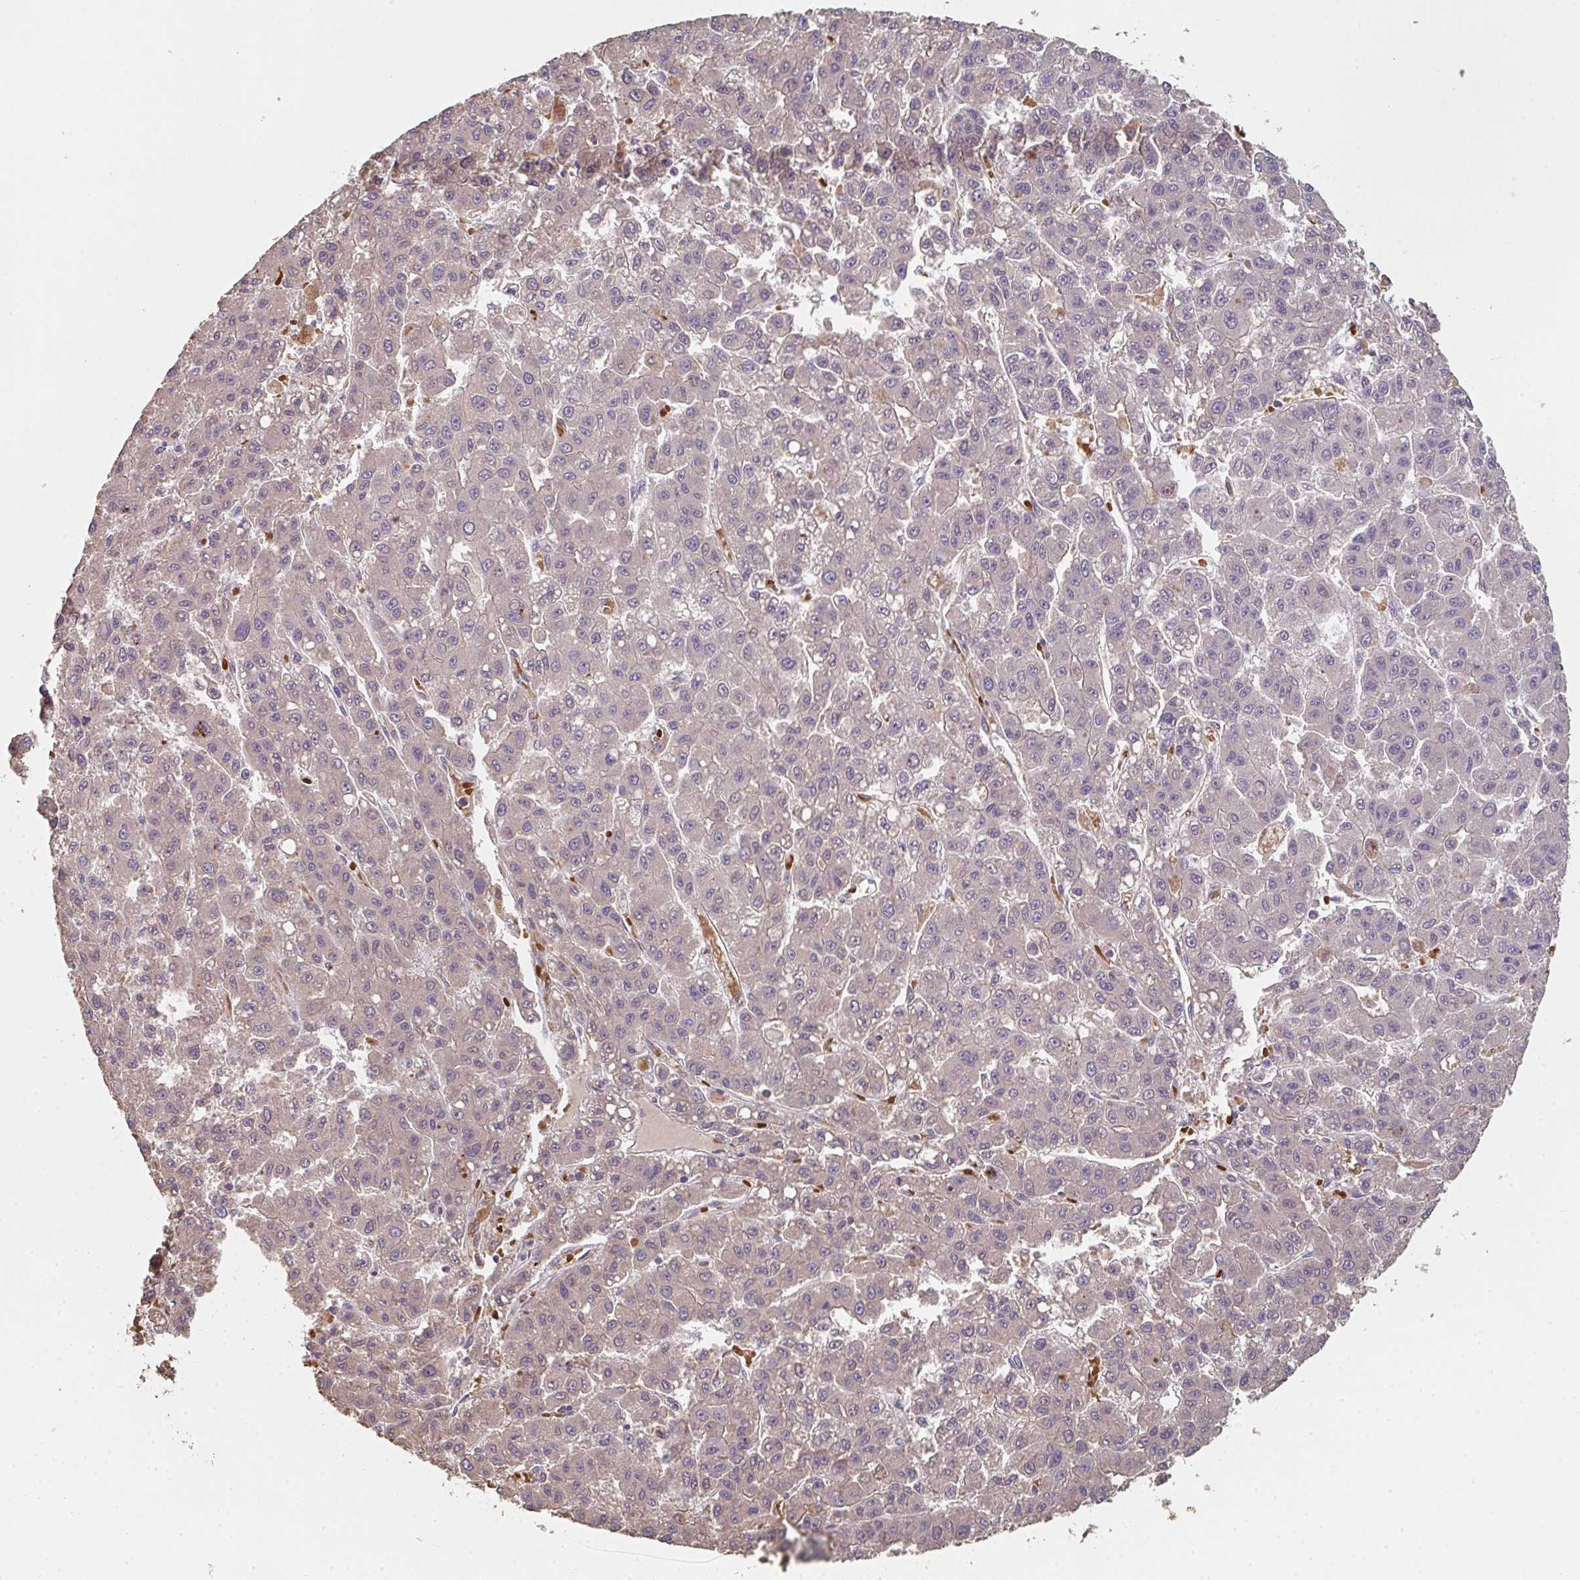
{"staining": {"intensity": "weak", "quantity": "<25%", "location": "cytoplasmic/membranous"}, "tissue": "liver cancer", "cell_type": "Tumor cells", "image_type": "cancer", "snomed": [{"axis": "morphology", "description": "Carcinoma, Hepatocellular, NOS"}, {"axis": "topography", "description": "Liver"}], "caption": "Tumor cells are negative for protein expression in human liver cancer (hepatocellular carcinoma).", "gene": "POLG", "patient": {"sex": "male", "age": 70}}